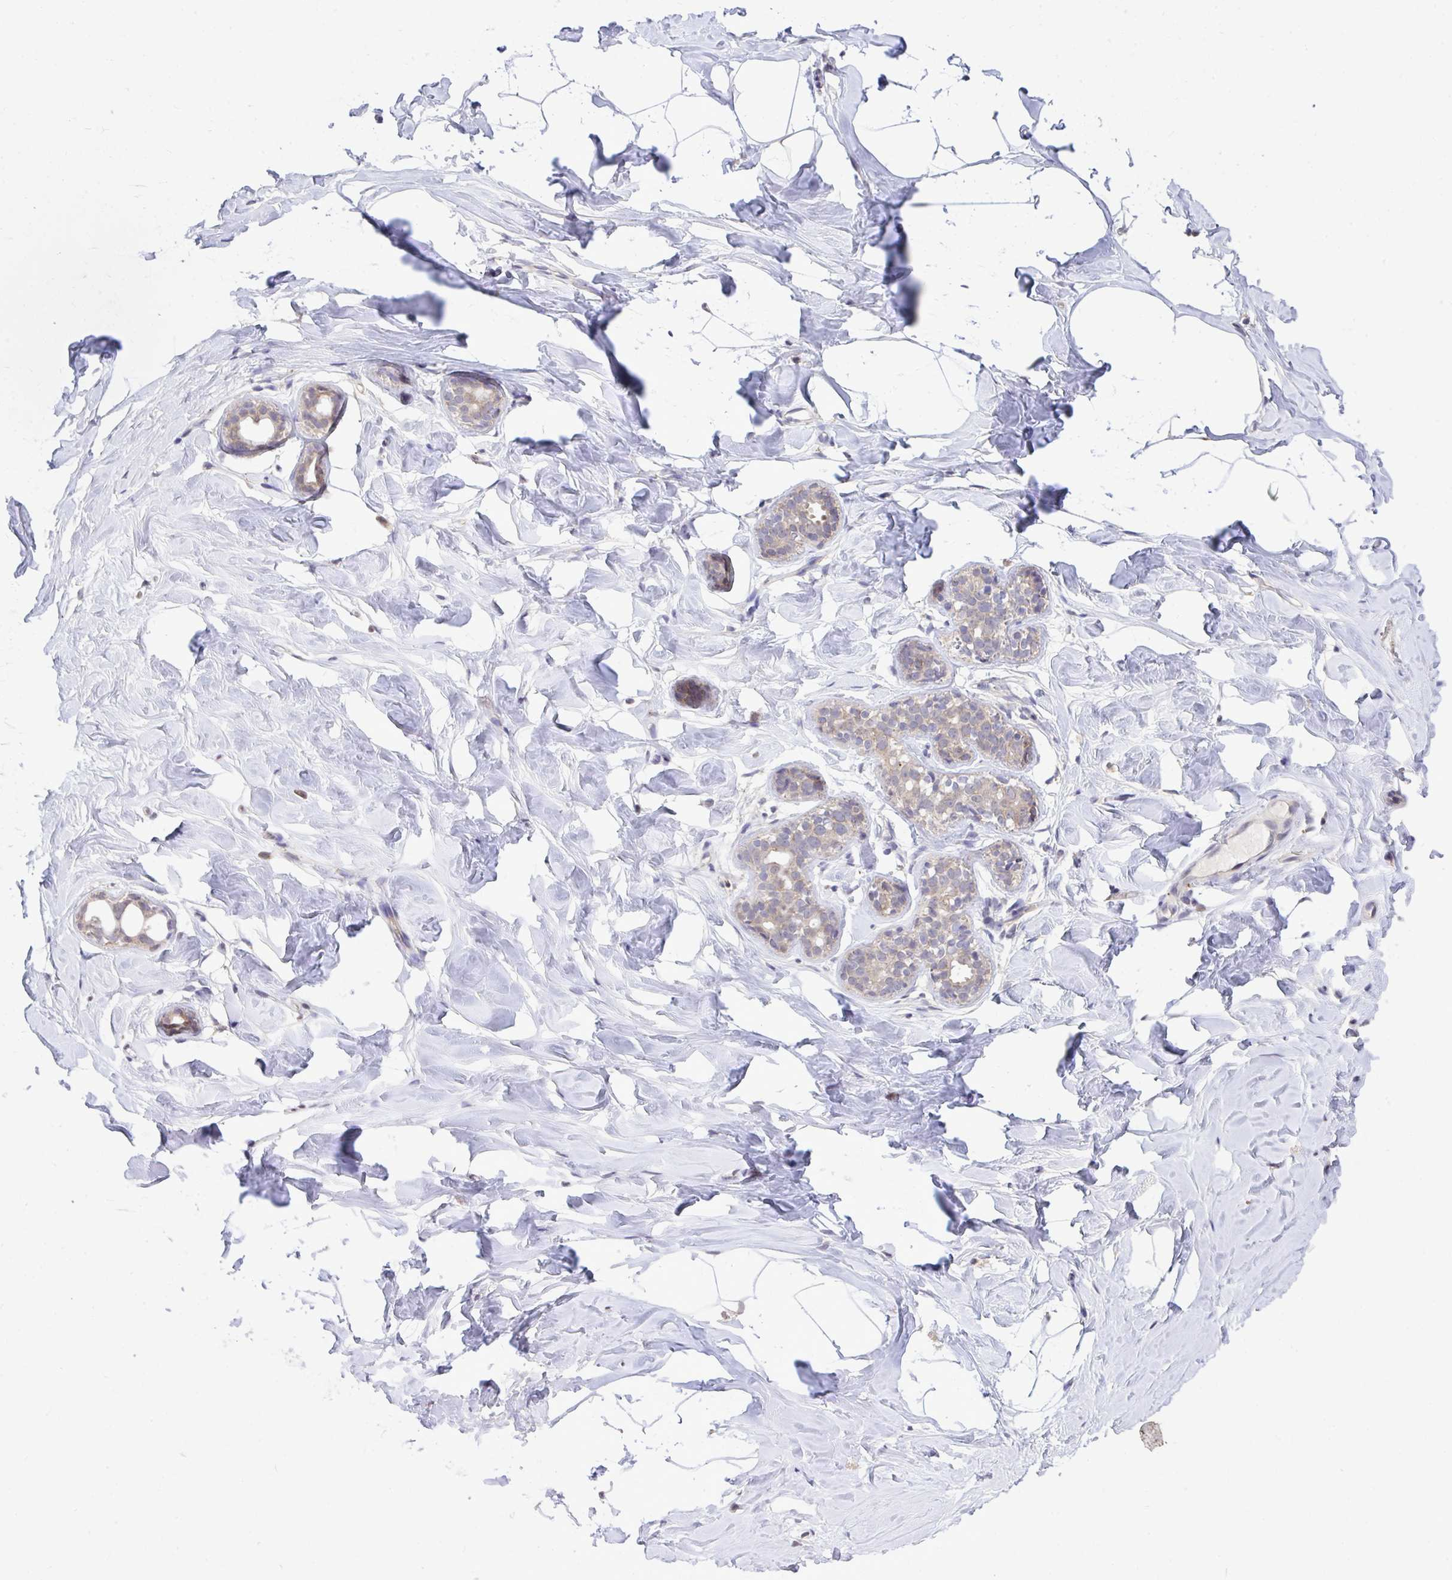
{"staining": {"intensity": "negative", "quantity": "none", "location": "none"}, "tissue": "breast", "cell_type": "Adipocytes", "image_type": "normal", "snomed": [{"axis": "morphology", "description": "Normal tissue, NOS"}, {"axis": "topography", "description": "Breast"}], "caption": "DAB immunohistochemical staining of unremarkable human breast shows no significant staining in adipocytes. (Stains: DAB immunohistochemistry with hematoxylin counter stain, Microscopy: brightfield microscopy at high magnification).", "gene": "MPC2", "patient": {"sex": "female", "age": 32}}